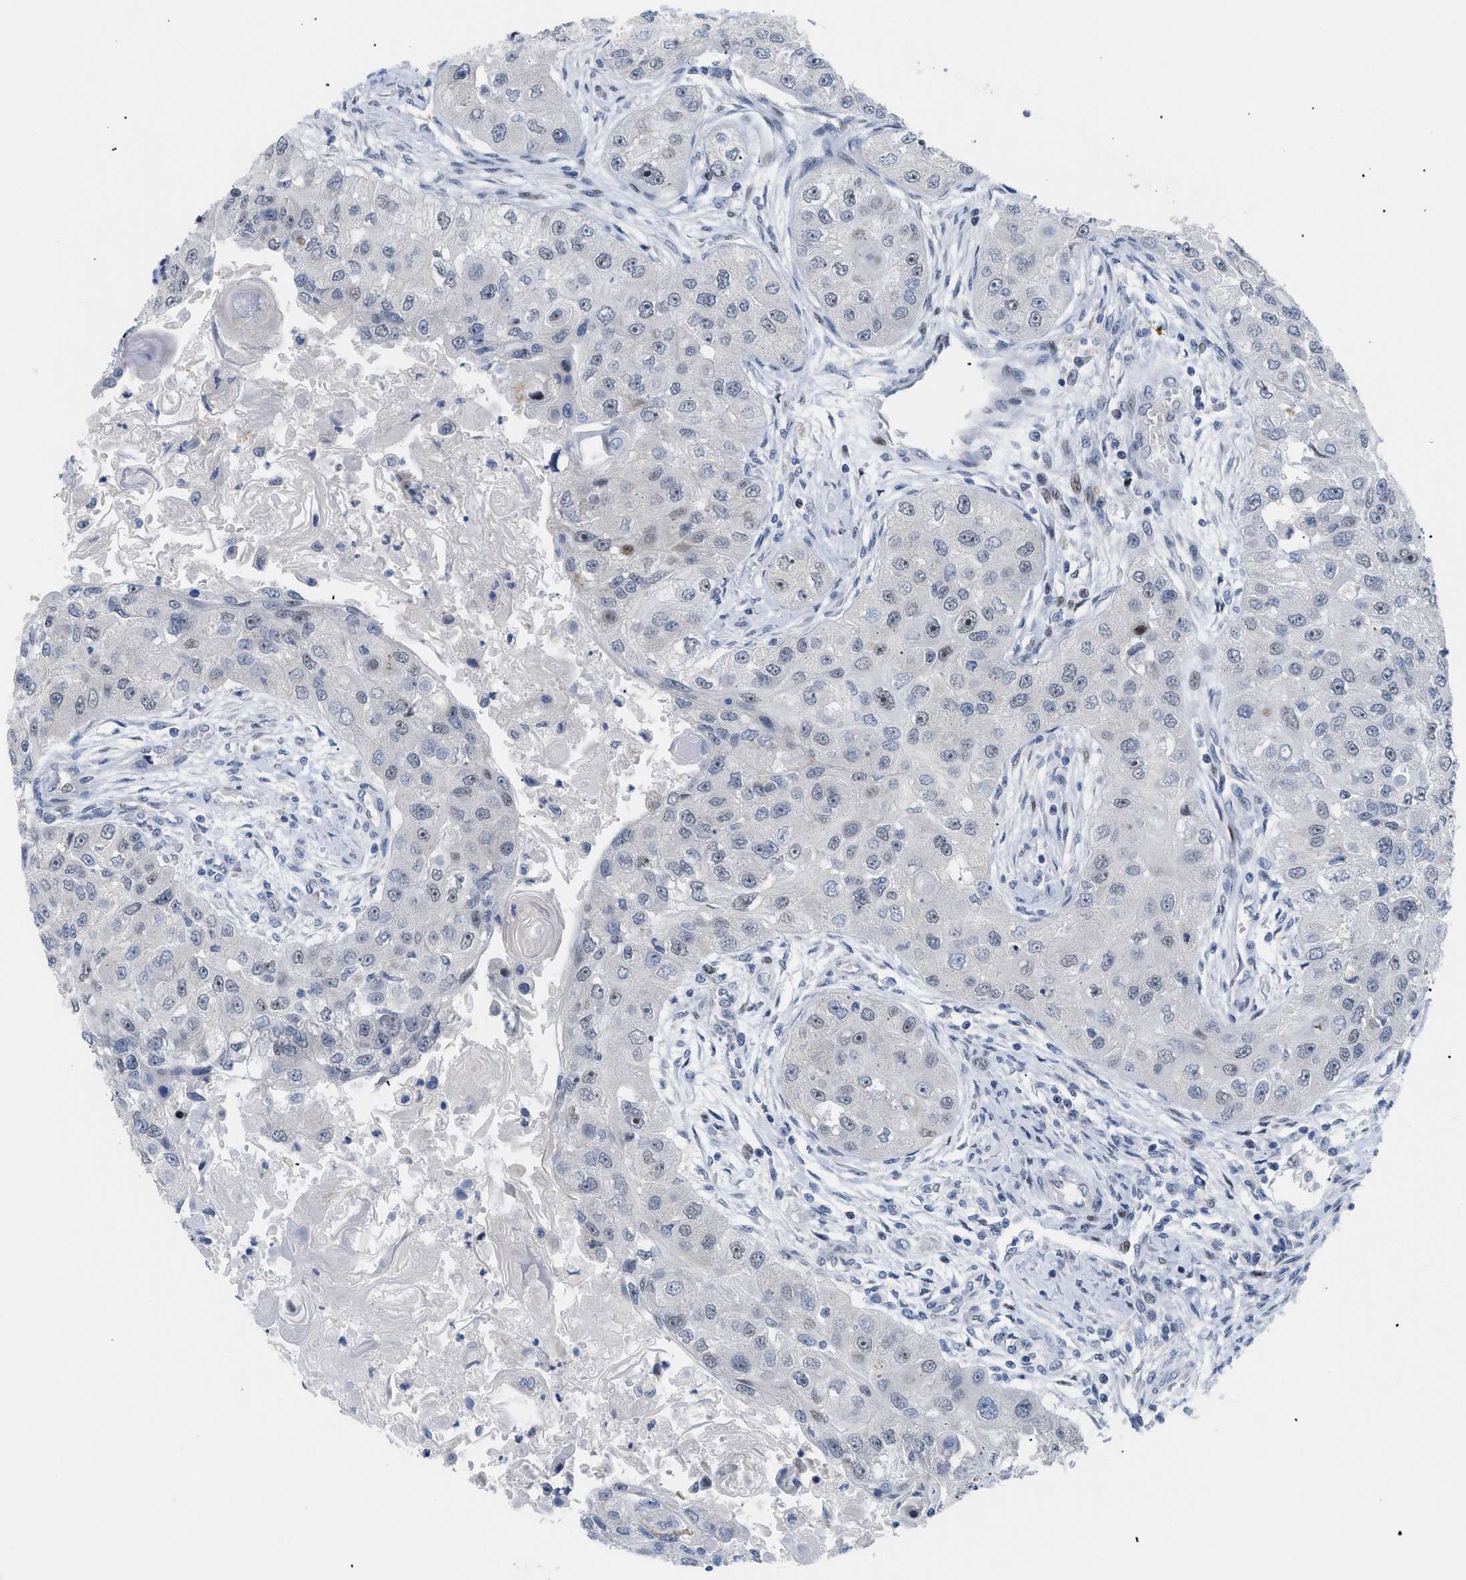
{"staining": {"intensity": "negative", "quantity": "none", "location": "none"}, "tissue": "head and neck cancer", "cell_type": "Tumor cells", "image_type": "cancer", "snomed": [{"axis": "morphology", "description": "Normal tissue, NOS"}, {"axis": "morphology", "description": "Squamous cell carcinoma, NOS"}, {"axis": "topography", "description": "Skeletal muscle"}, {"axis": "topography", "description": "Head-Neck"}], "caption": "Immunohistochemistry (IHC) histopathology image of head and neck squamous cell carcinoma stained for a protein (brown), which reveals no positivity in tumor cells. (Stains: DAB immunohistochemistry (IHC) with hematoxylin counter stain, Microscopy: brightfield microscopy at high magnification).", "gene": "MED1", "patient": {"sex": "male", "age": 51}}